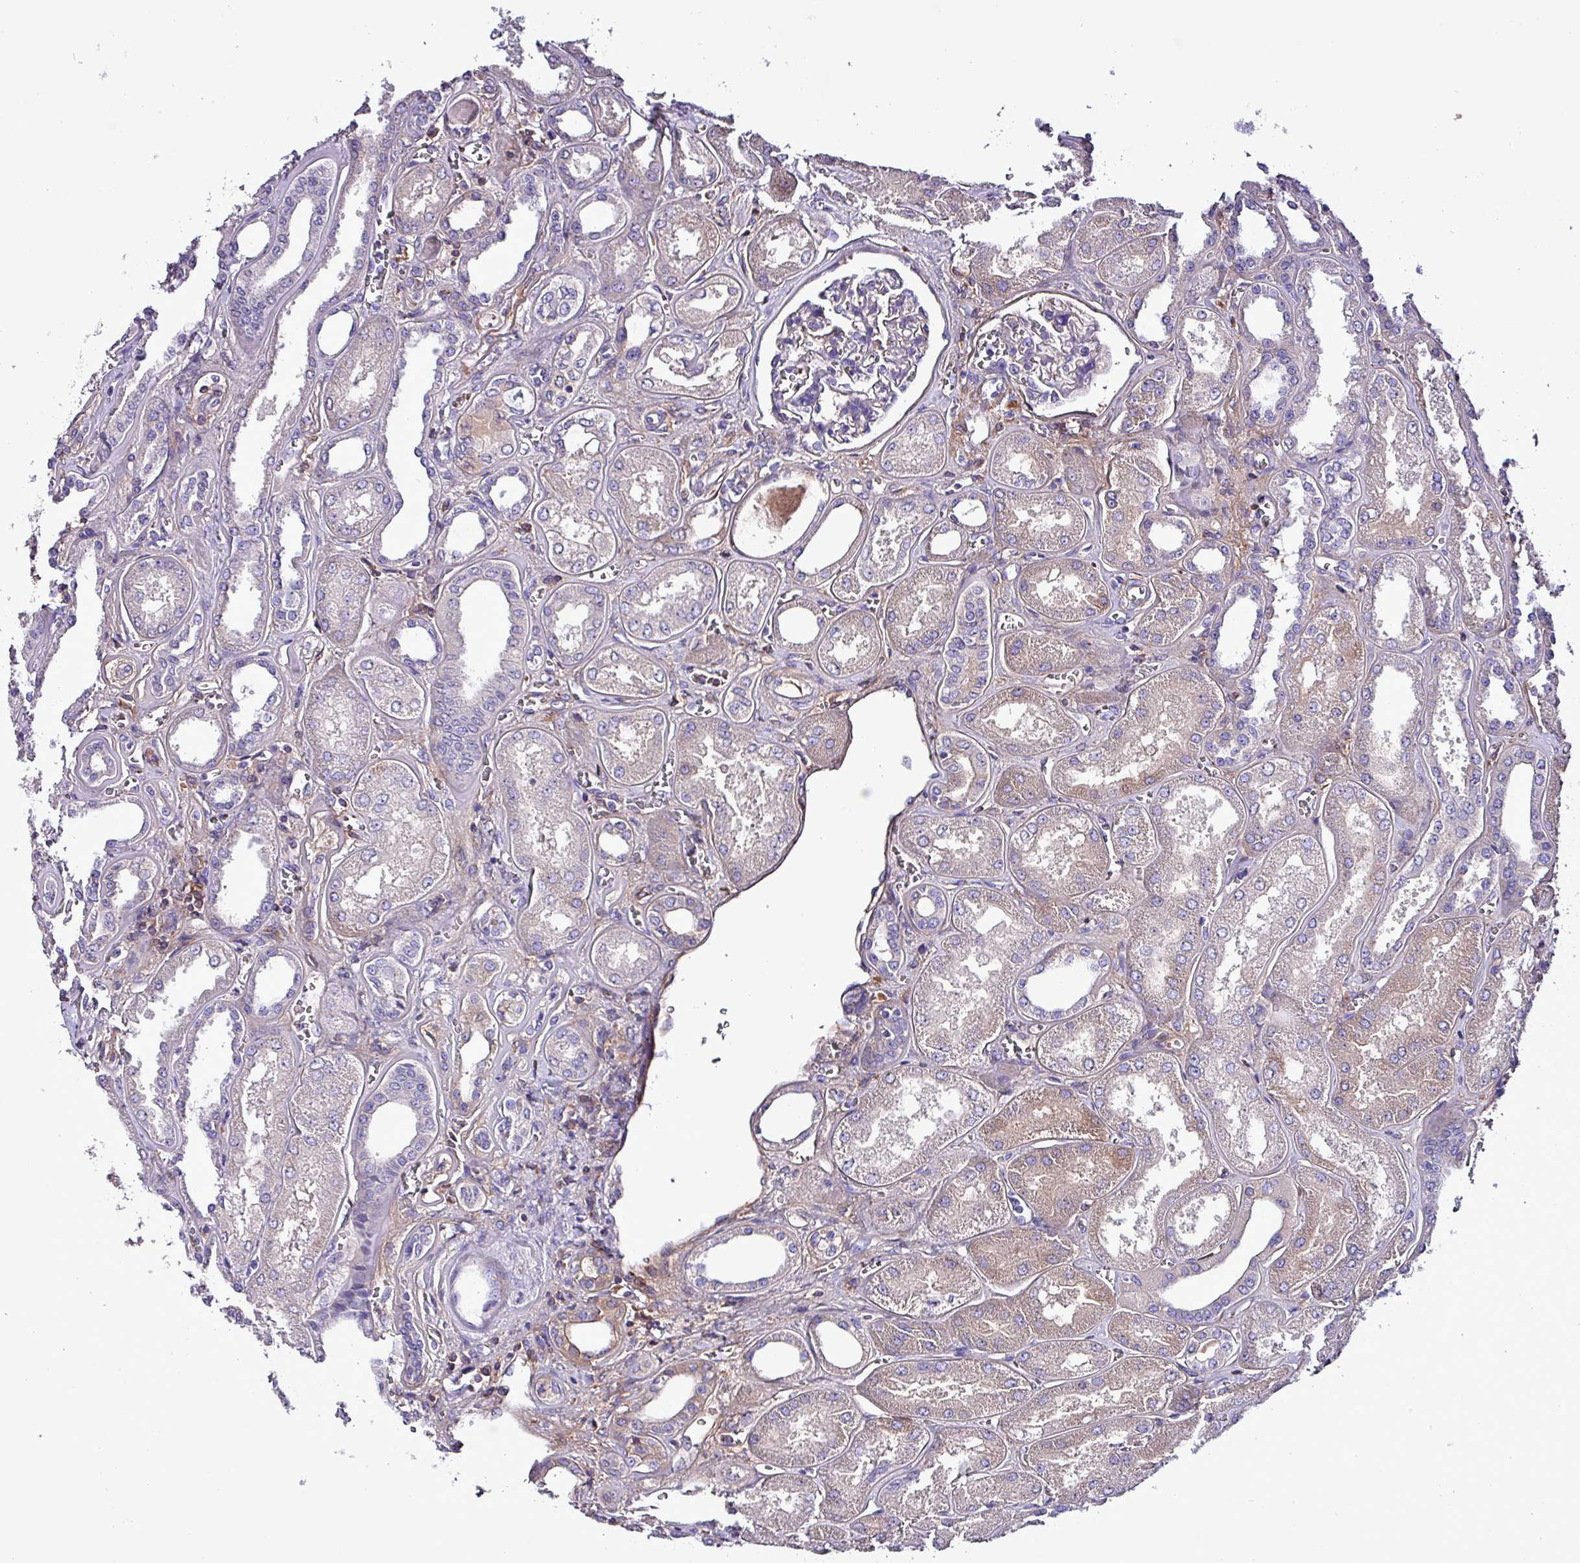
{"staining": {"intensity": "negative", "quantity": "none", "location": "none"}, "tissue": "kidney", "cell_type": "Cells in glomeruli", "image_type": "normal", "snomed": [{"axis": "morphology", "description": "Normal tissue, NOS"}, {"axis": "morphology", "description": "Adenocarcinoma, NOS"}, {"axis": "topography", "description": "Kidney"}], "caption": "Protein analysis of unremarkable kidney exhibits no significant staining in cells in glomeruli.", "gene": "HPR", "patient": {"sex": "female", "age": 68}}